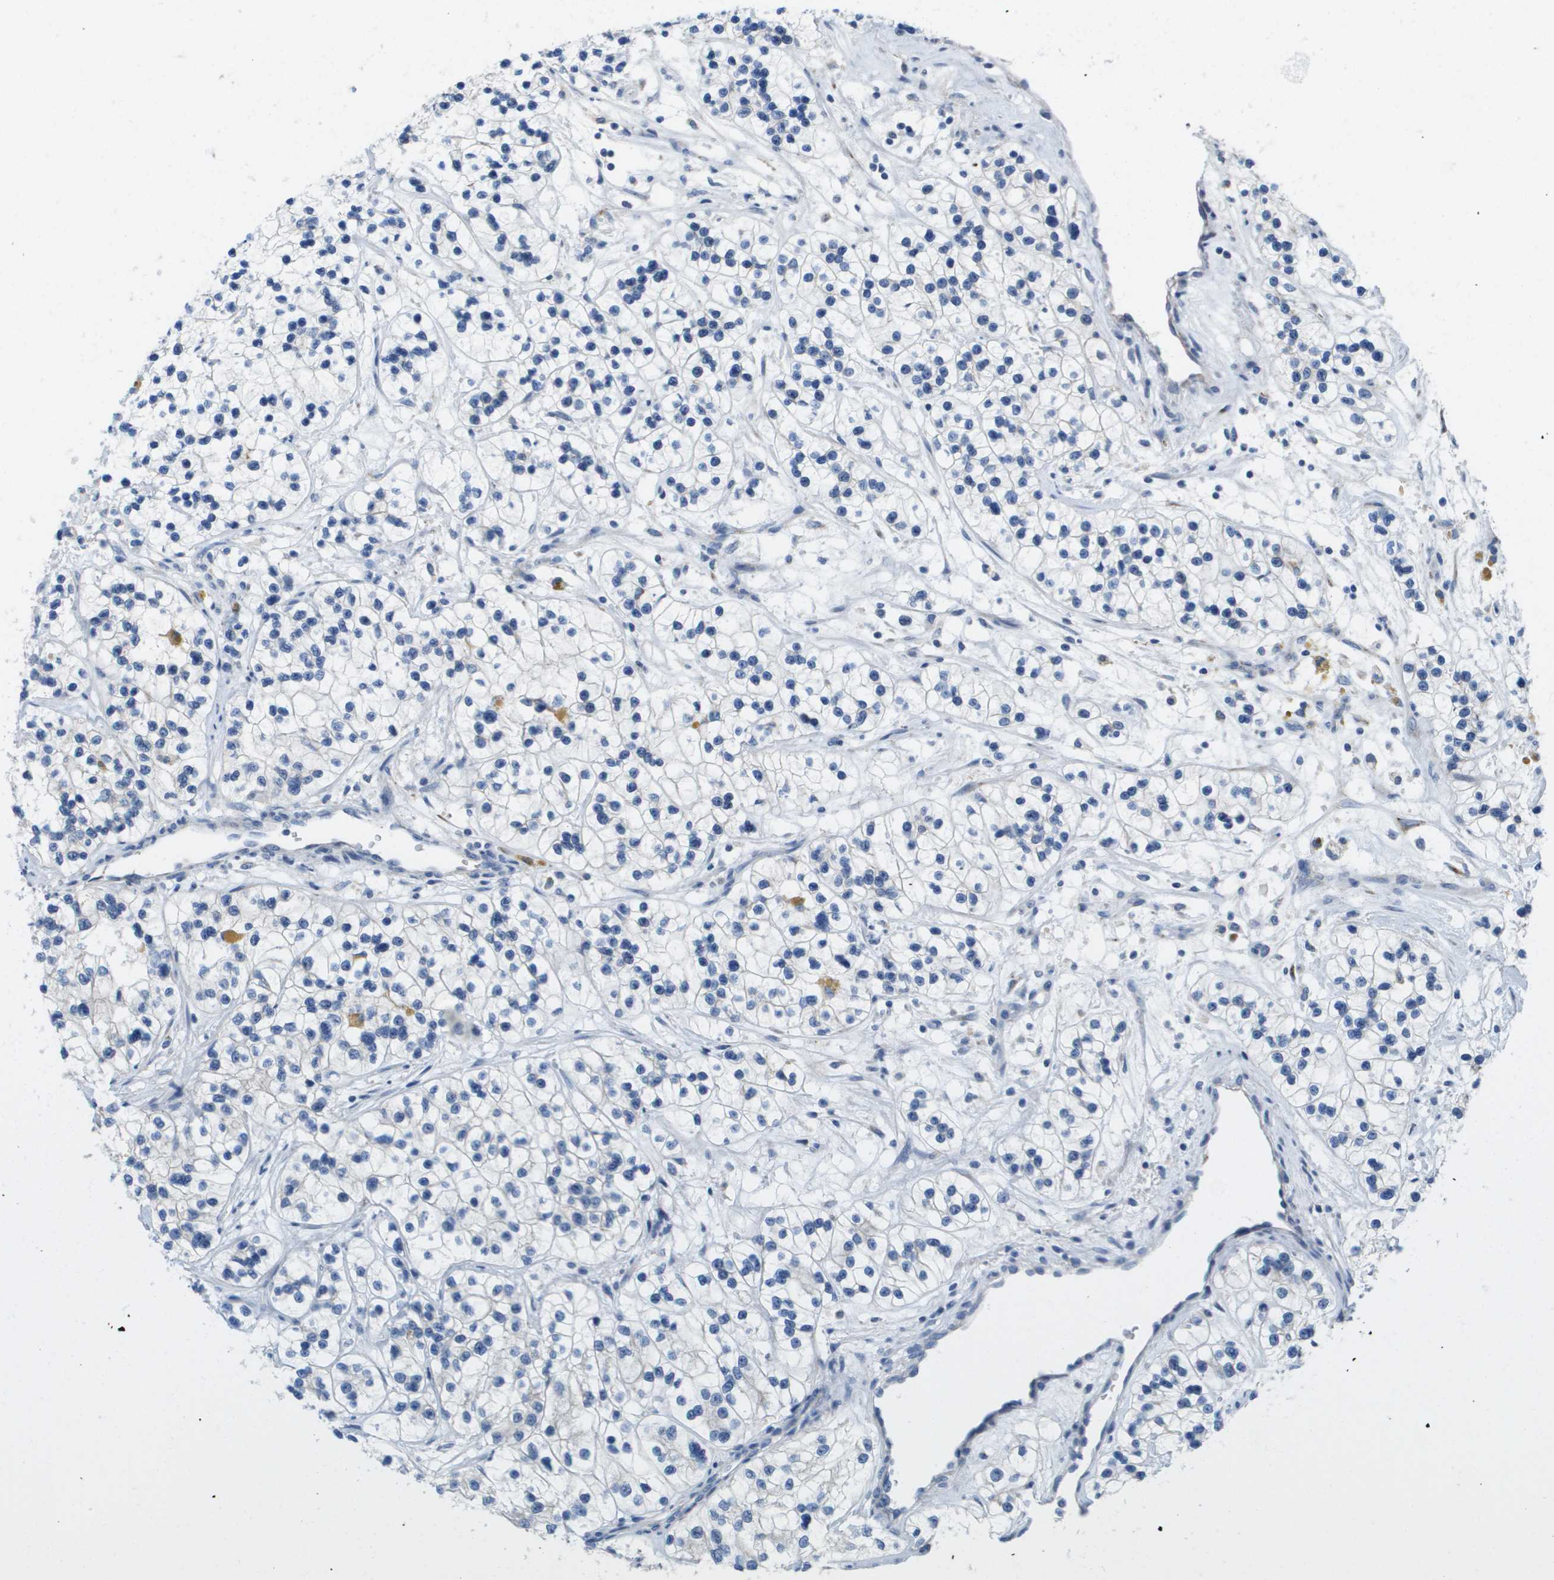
{"staining": {"intensity": "negative", "quantity": "none", "location": "none"}, "tissue": "renal cancer", "cell_type": "Tumor cells", "image_type": "cancer", "snomed": [{"axis": "morphology", "description": "Adenocarcinoma, NOS"}, {"axis": "topography", "description": "Kidney"}], "caption": "Adenocarcinoma (renal) stained for a protein using immunohistochemistry exhibits no expression tumor cells.", "gene": "CD3G", "patient": {"sex": "female", "age": 57}}